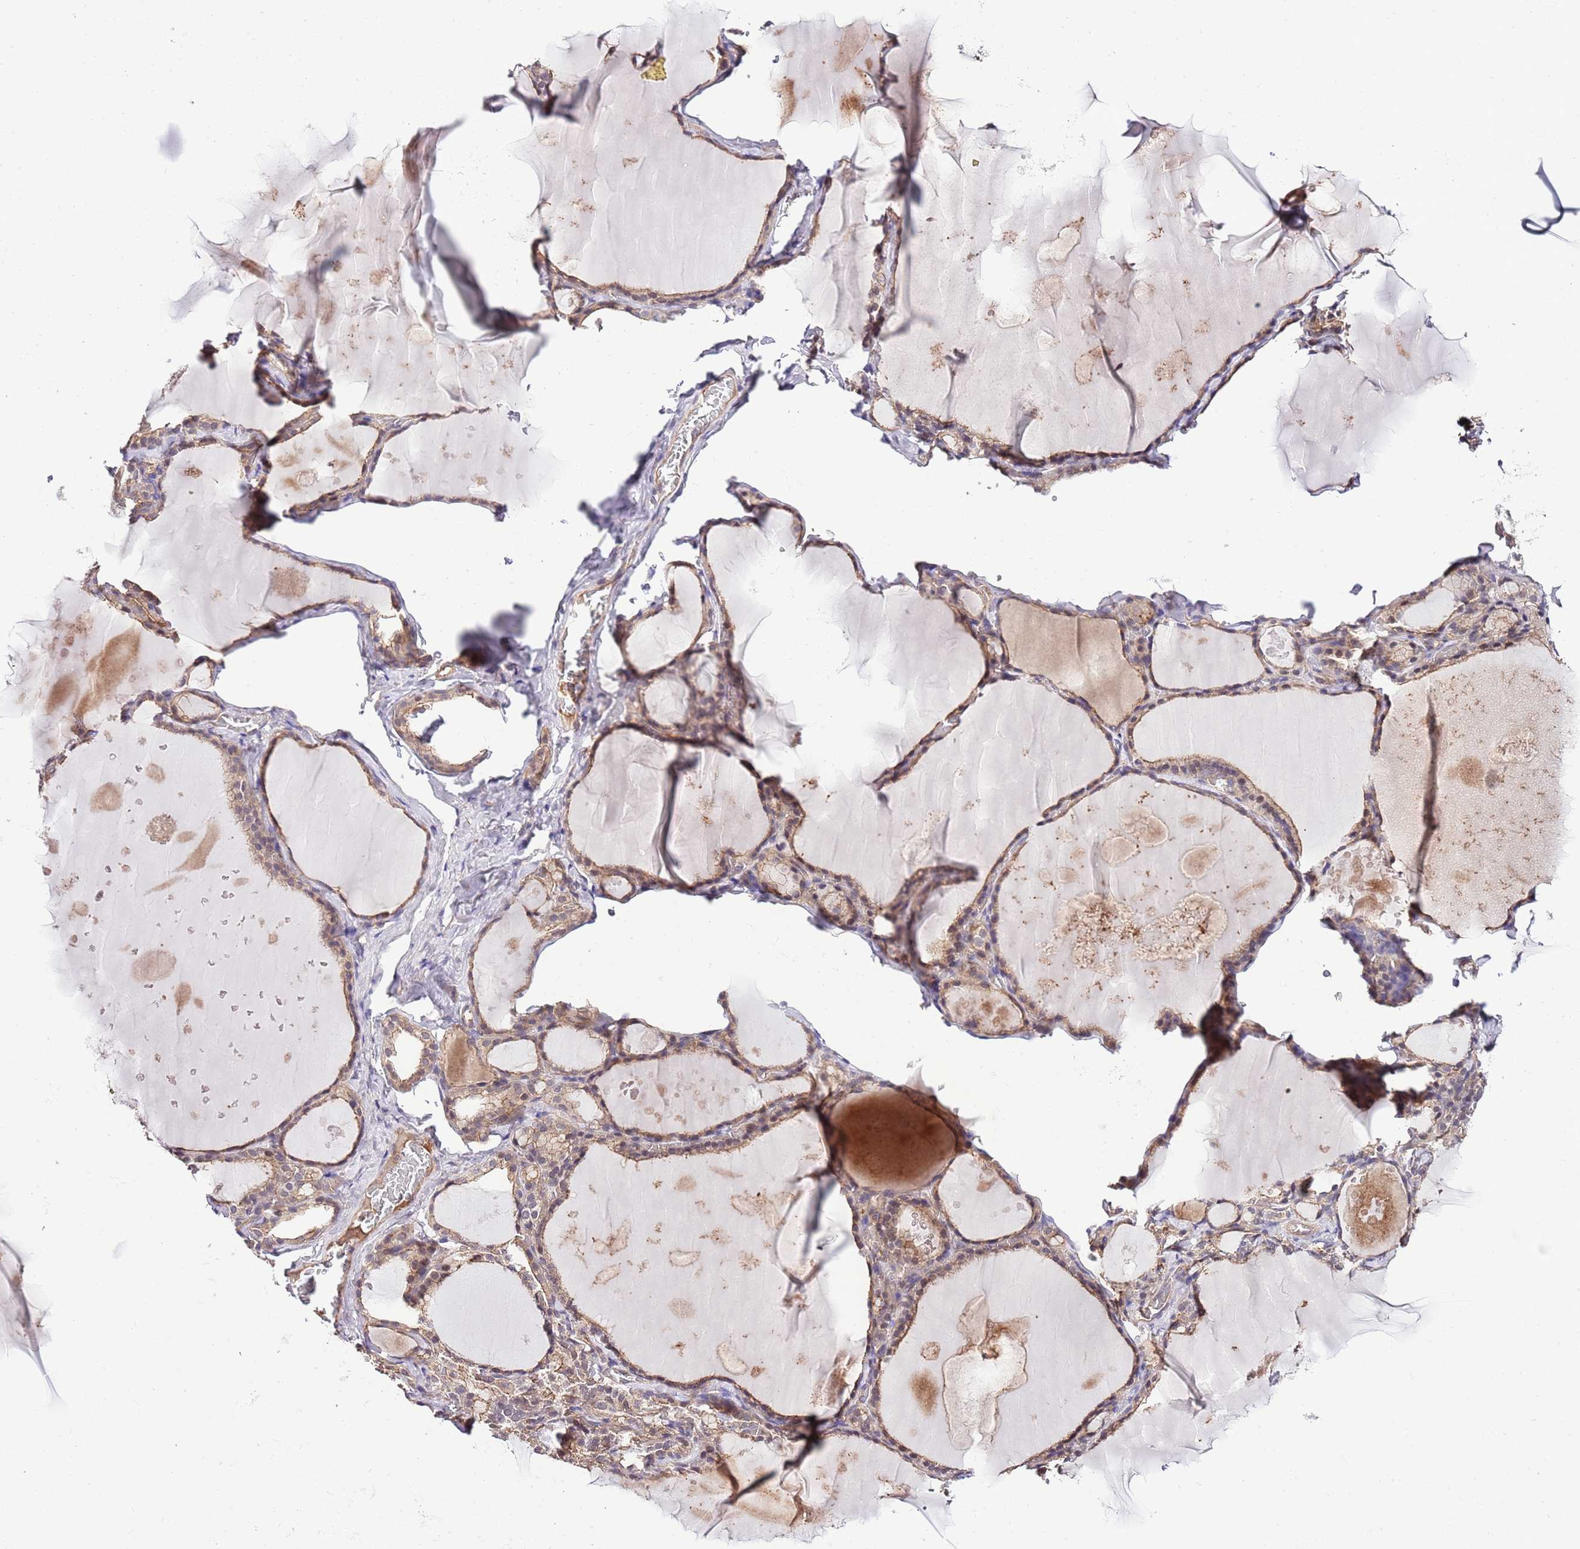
{"staining": {"intensity": "moderate", "quantity": ">75%", "location": "cytoplasmic/membranous"}, "tissue": "thyroid gland", "cell_type": "Glandular cells", "image_type": "normal", "snomed": [{"axis": "morphology", "description": "Normal tissue, NOS"}, {"axis": "topography", "description": "Thyroid gland"}], "caption": "Immunohistochemical staining of unremarkable thyroid gland exhibits moderate cytoplasmic/membranous protein expression in approximately >75% of glandular cells.", "gene": "DONSON", "patient": {"sex": "male", "age": 56}}